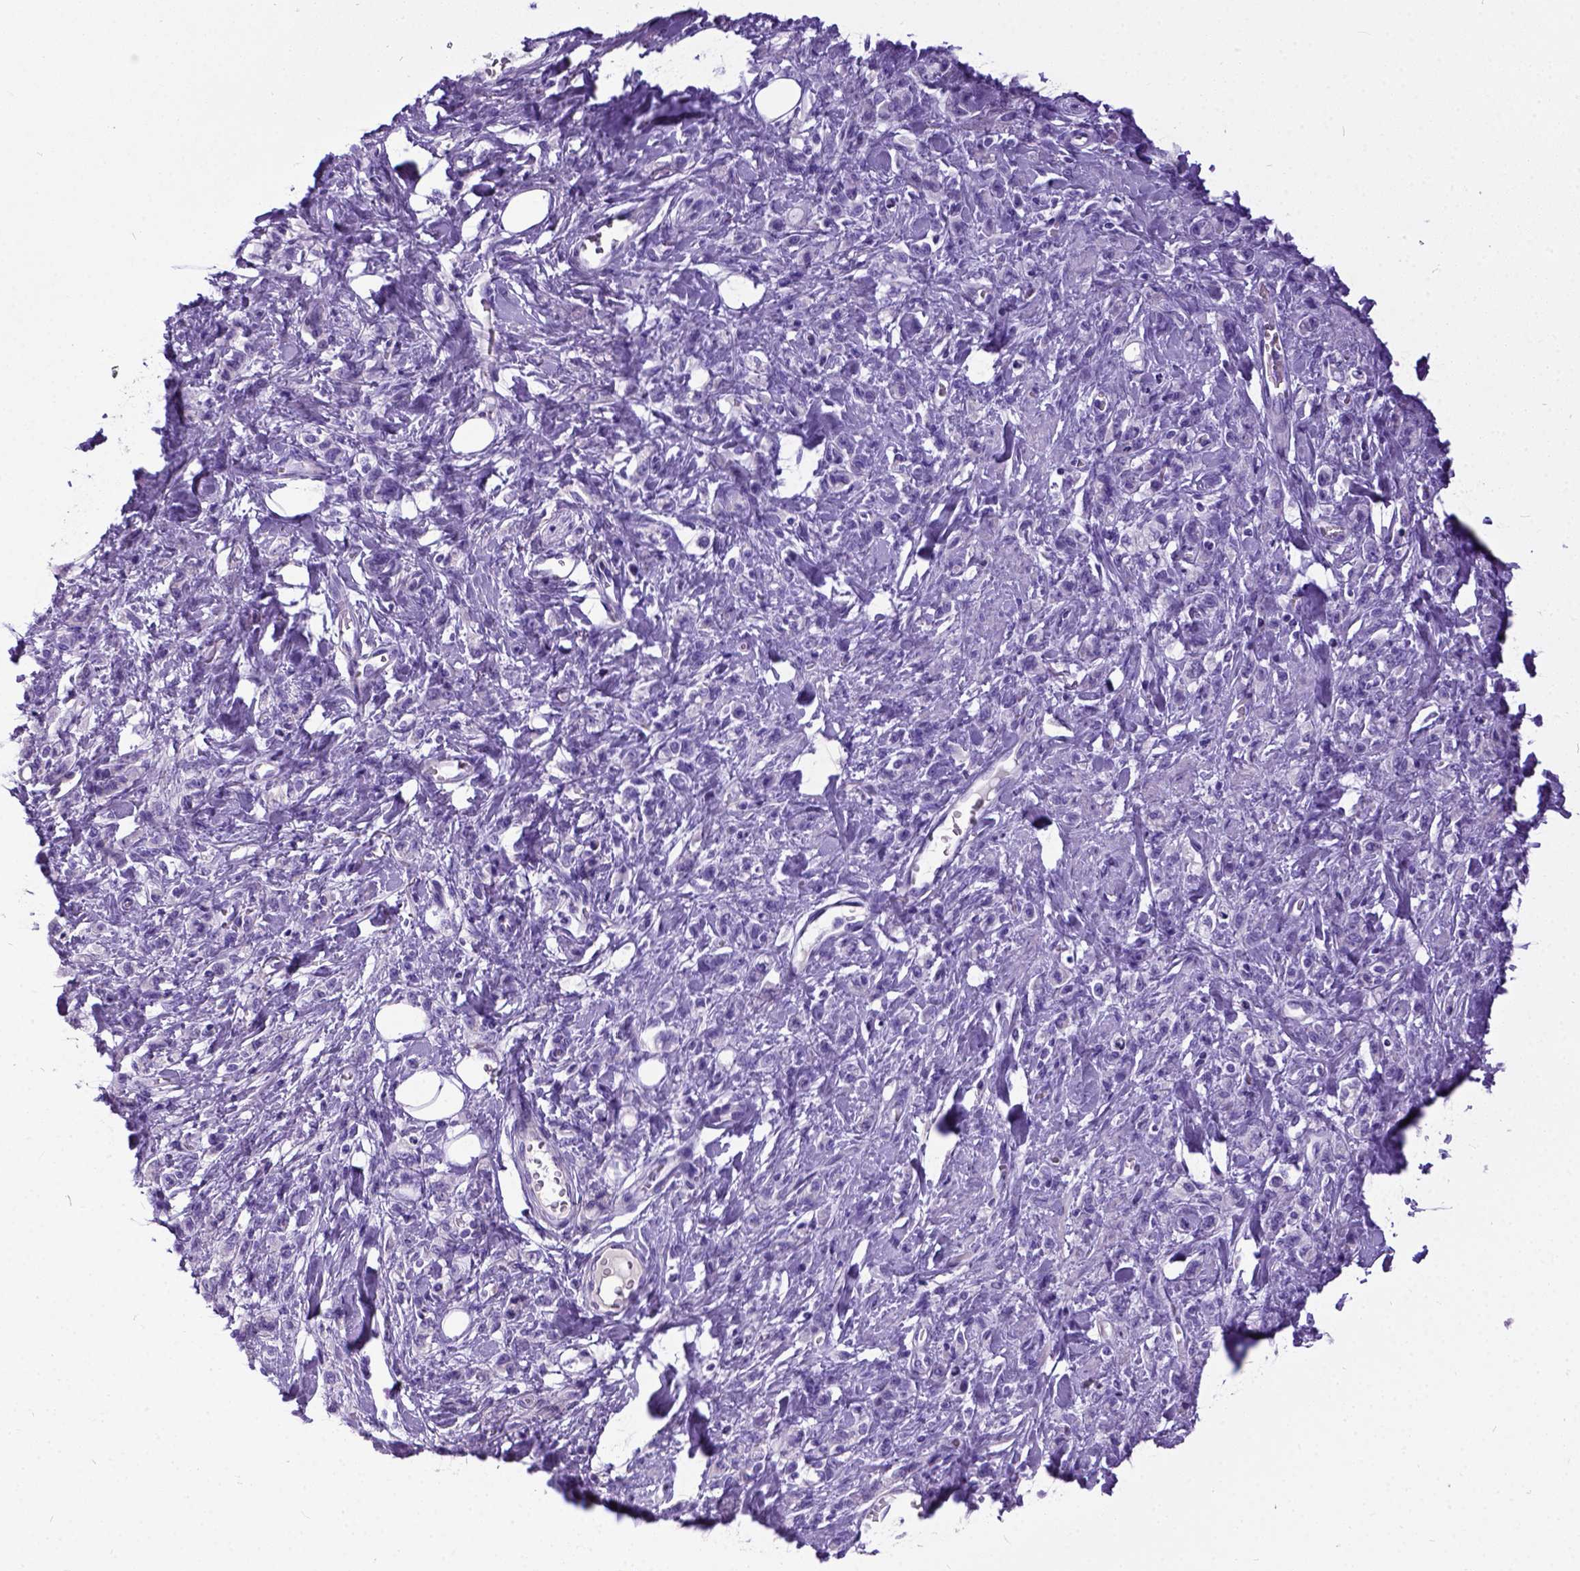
{"staining": {"intensity": "negative", "quantity": "none", "location": "none"}, "tissue": "stomach cancer", "cell_type": "Tumor cells", "image_type": "cancer", "snomed": [{"axis": "morphology", "description": "Adenocarcinoma, NOS"}, {"axis": "topography", "description": "Stomach"}], "caption": "Tumor cells are negative for brown protein staining in stomach adenocarcinoma.", "gene": "IGF2", "patient": {"sex": "male", "age": 77}}